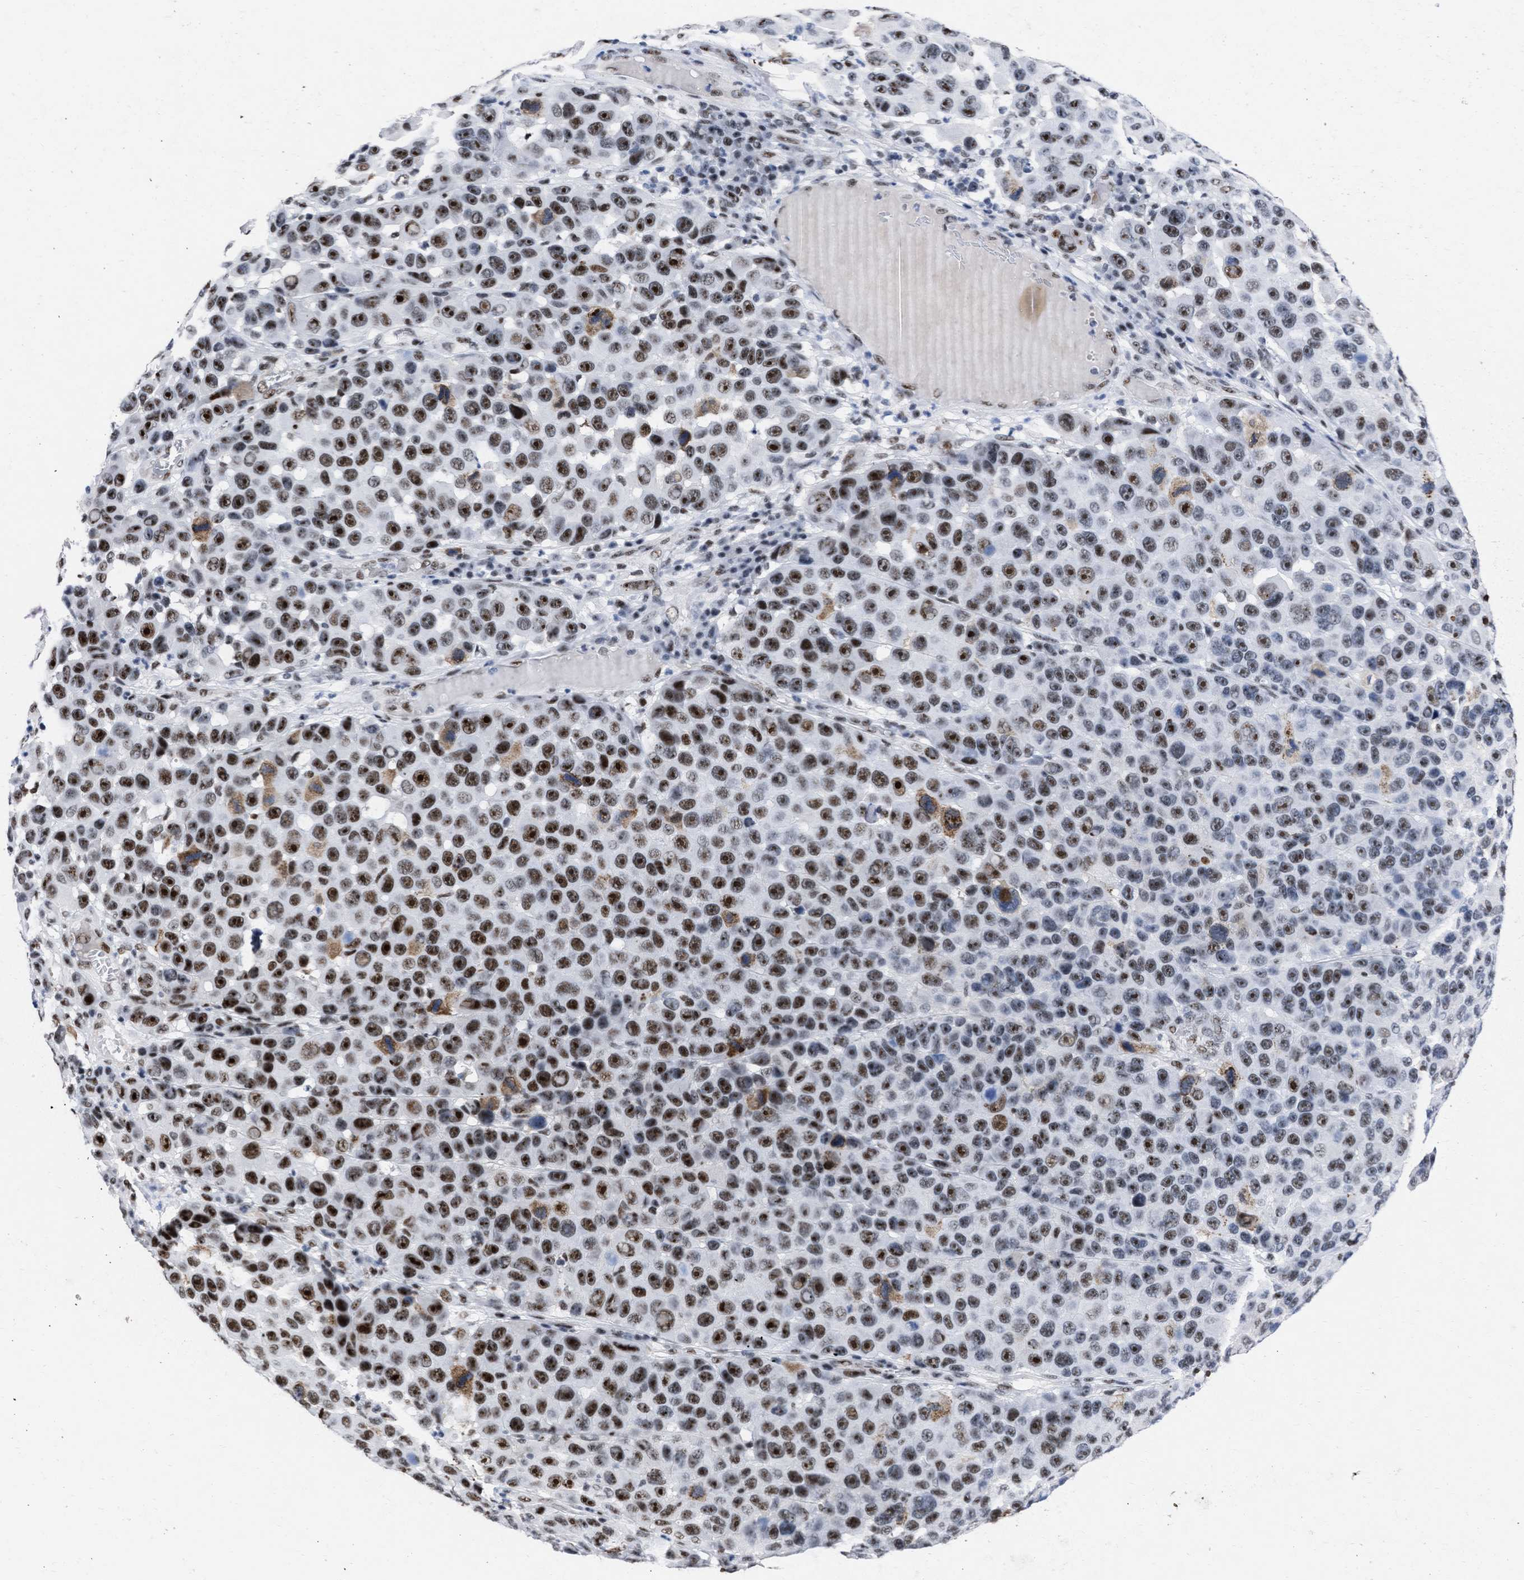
{"staining": {"intensity": "strong", "quantity": ">75%", "location": "nuclear"}, "tissue": "melanoma", "cell_type": "Tumor cells", "image_type": "cancer", "snomed": [{"axis": "morphology", "description": "Malignant melanoma, NOS"}, {"axis": "topography", "description": "Skin"}], "caption": "Brown immunohistochemical staining in malignant melanoma displays strong nuclear positivity in about >75% of tumor cells.", "gene": "DDX41", "patient": {"sex": "male", "age": 53}}